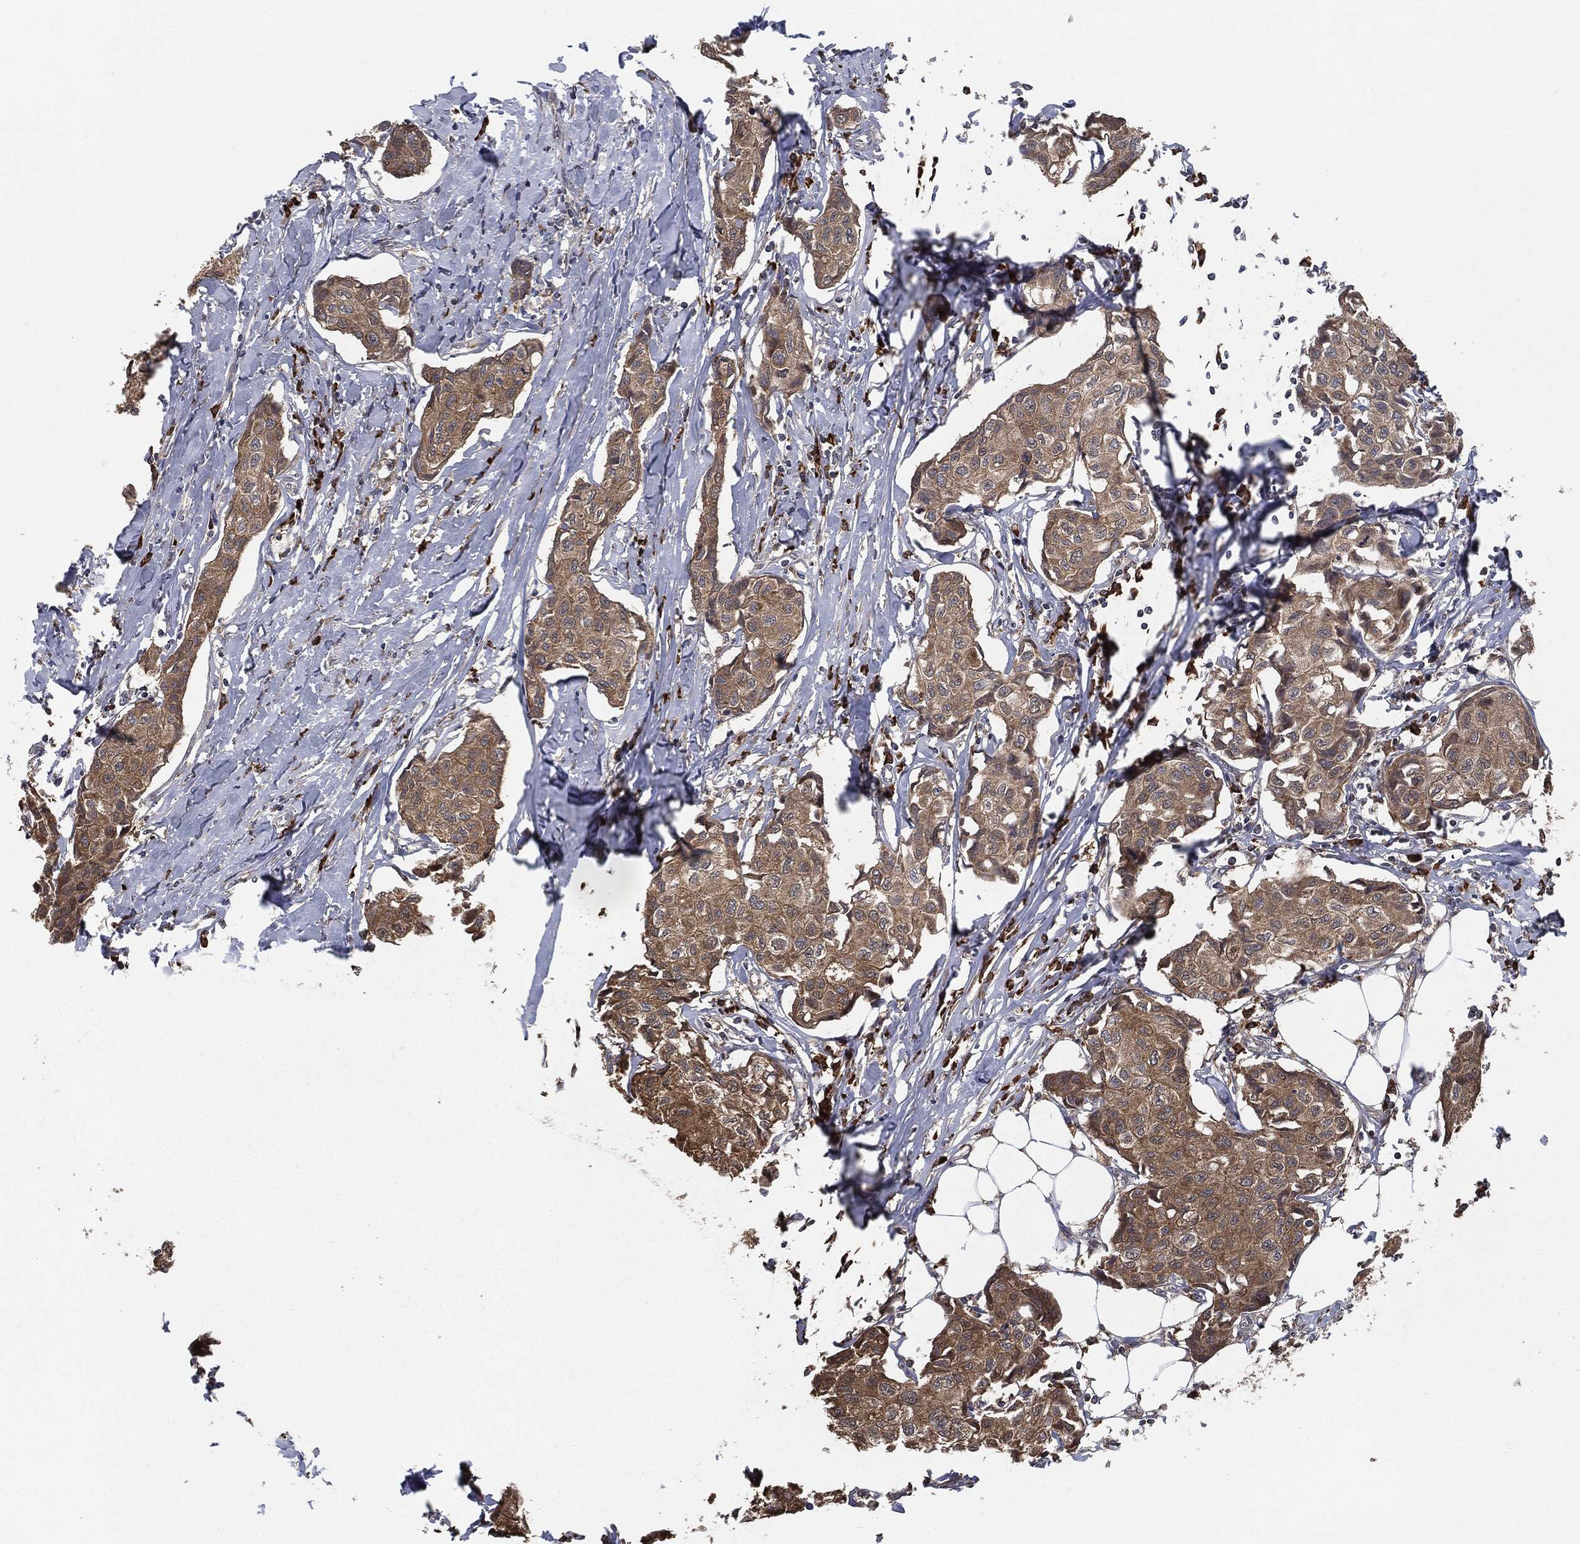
{"staining": {"intensity": "moderate", "quantity": ">75%", "location": "cytoplasmic/membranous"}, "tissue": "breast cancer", "cell_type": "Tumor cells", "image_type": "cancer", "snomed": [{"axis": "morphology", "description": "Duct carcinoma"}, {"axis": "topography", "description": "Breast"}], "caption": "IHC micrograph of breast cancer (invasive ductal carcinoma) stained for a protein (brown), which reveals medium levels of moderate cytoplasmic/membranous positivity in approximately >75% of tumor cells.", "gene": "PRDX4", "patient": {"sex": "female", "age": 80}}